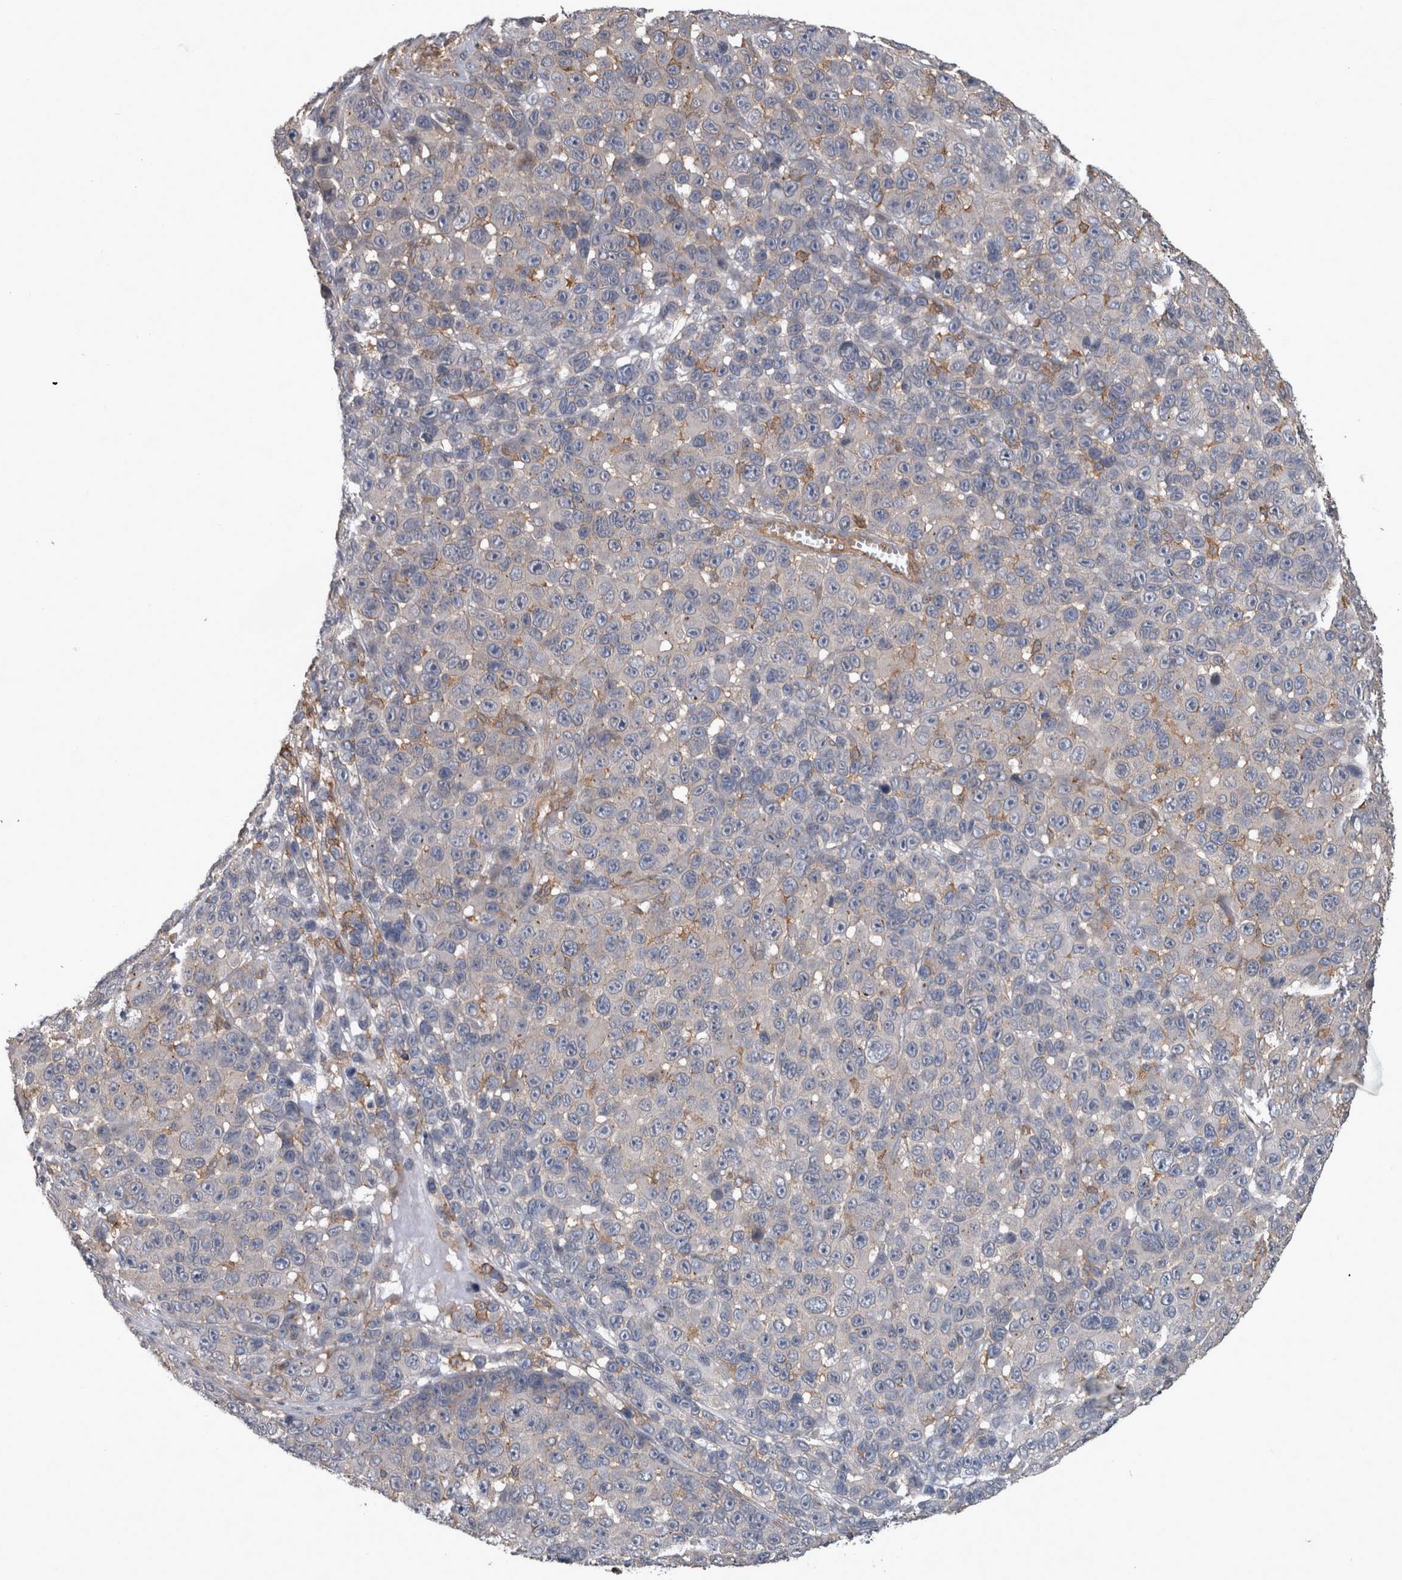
{"staining": {"intensity": "negative", "quantity": "none", "location": "none"}, "tissue": "melanoma", "cell_type": "Tumor cells", "image_type": "cancer", "snomed": [{"axis": "morphology", "description": "Malignant melanoma, NOS"}, {"axis": "topography", "description": "Skin"}], "caption": "Tumor cells are negative for brown protein staining in melanoma. (DAB IHC with hematoxylin counter stain).", "gene": "SPATA48", "patient": {"sex": "male", "age": 53}}